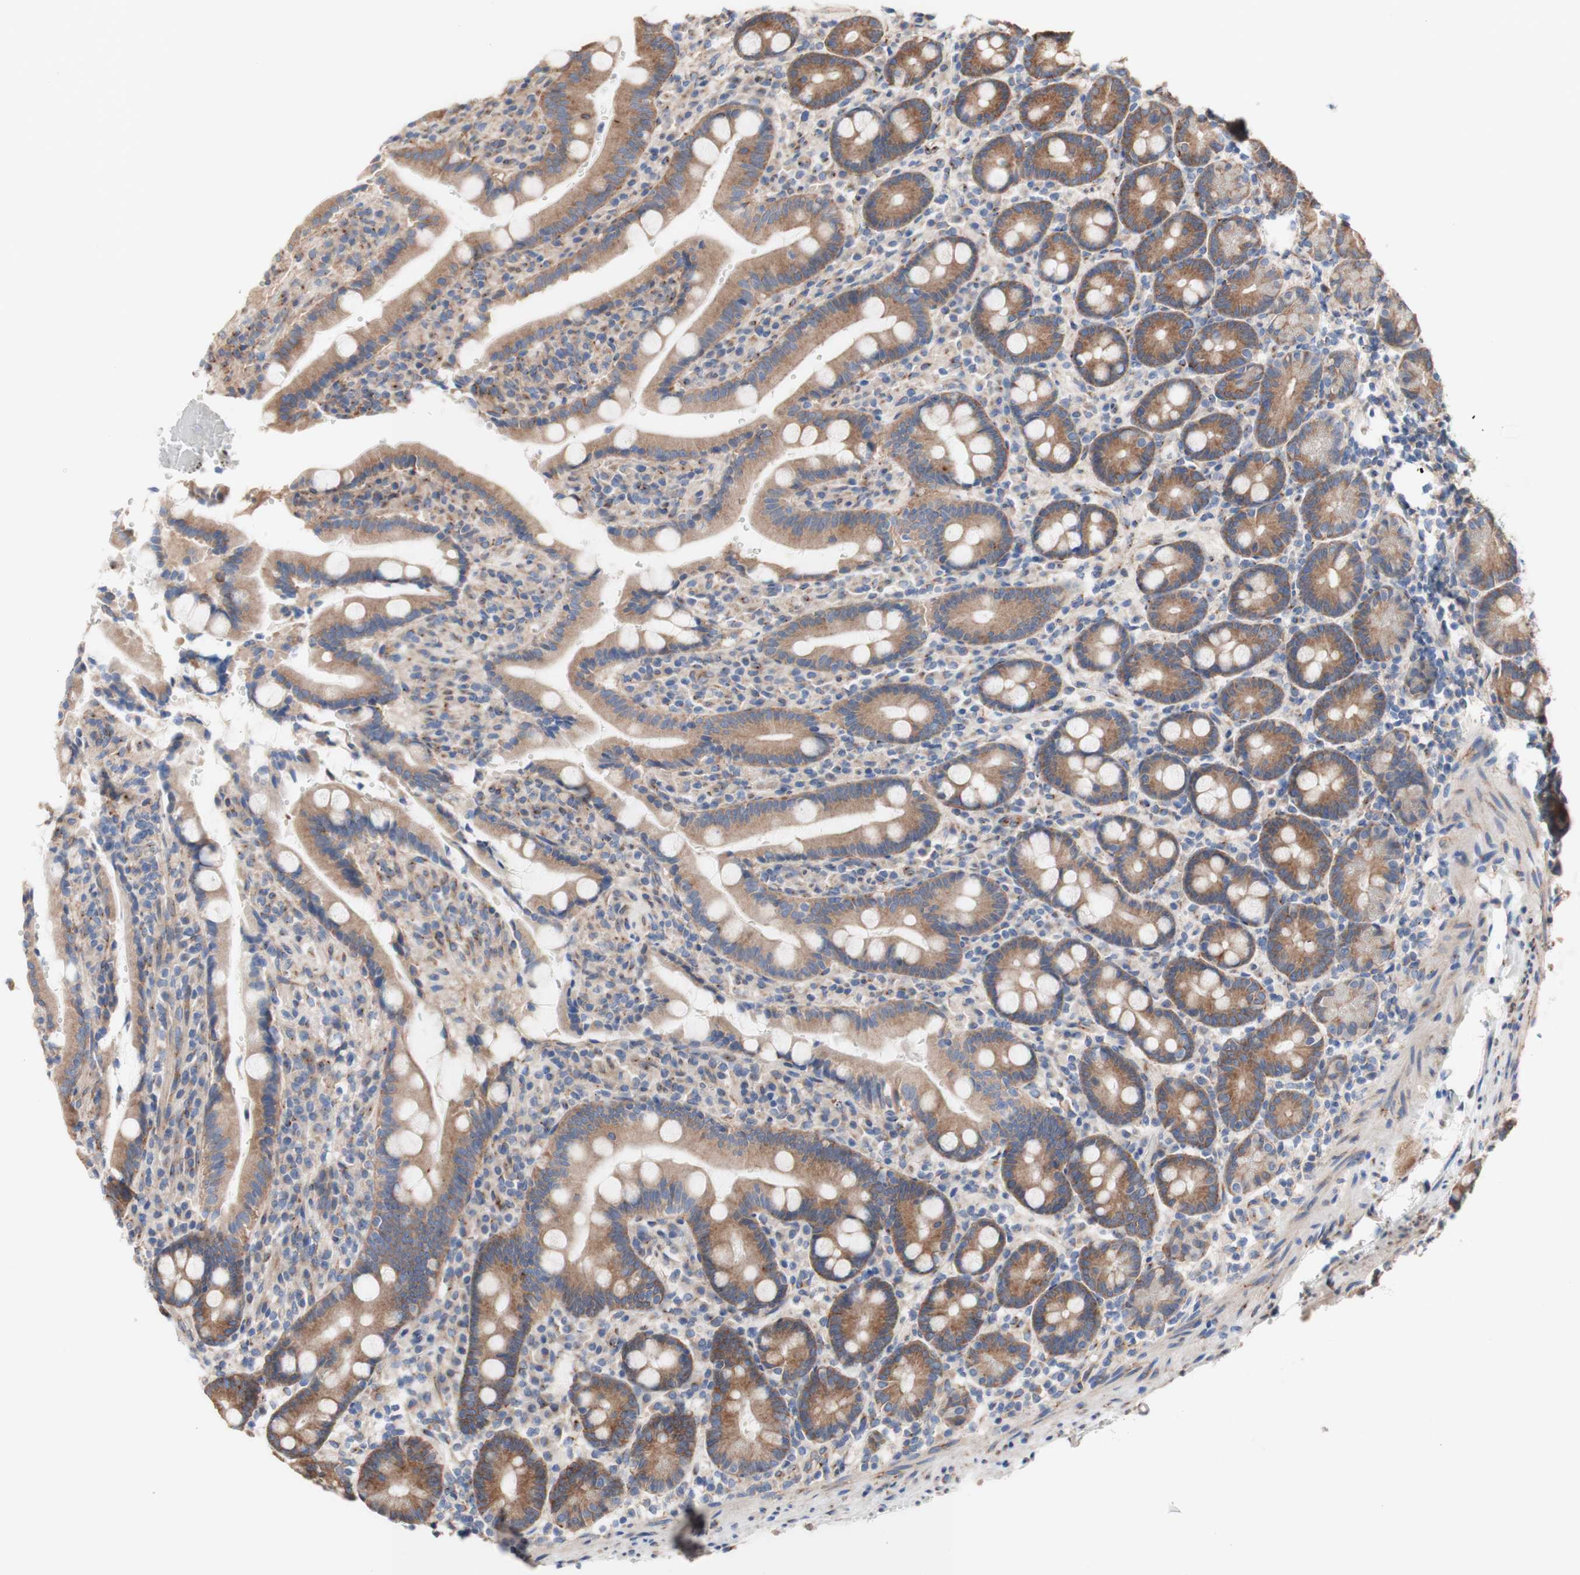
{"staining": {"intensity": "moderate", "quantity": ">75%", "location": "cytoplasmic/membranous"}, "tissue": "duodenum", "cell_type": "Glandular cells", "image_type": "normal", "snomed": [{"axis": "morphology", "description": "Normal tissue, NOS"}, {"axis": "topography", "description": "Small intestine, NOS"}], "caption": "Protein positivity by immunohistochemistry (IHC) reveals moderate cytoplasmic/membranous expression in approximately >75% of glandular cells in unremarkable duodenum.", "gene": "LRIG3", "patient": {"sex": "female", "age": 71}}